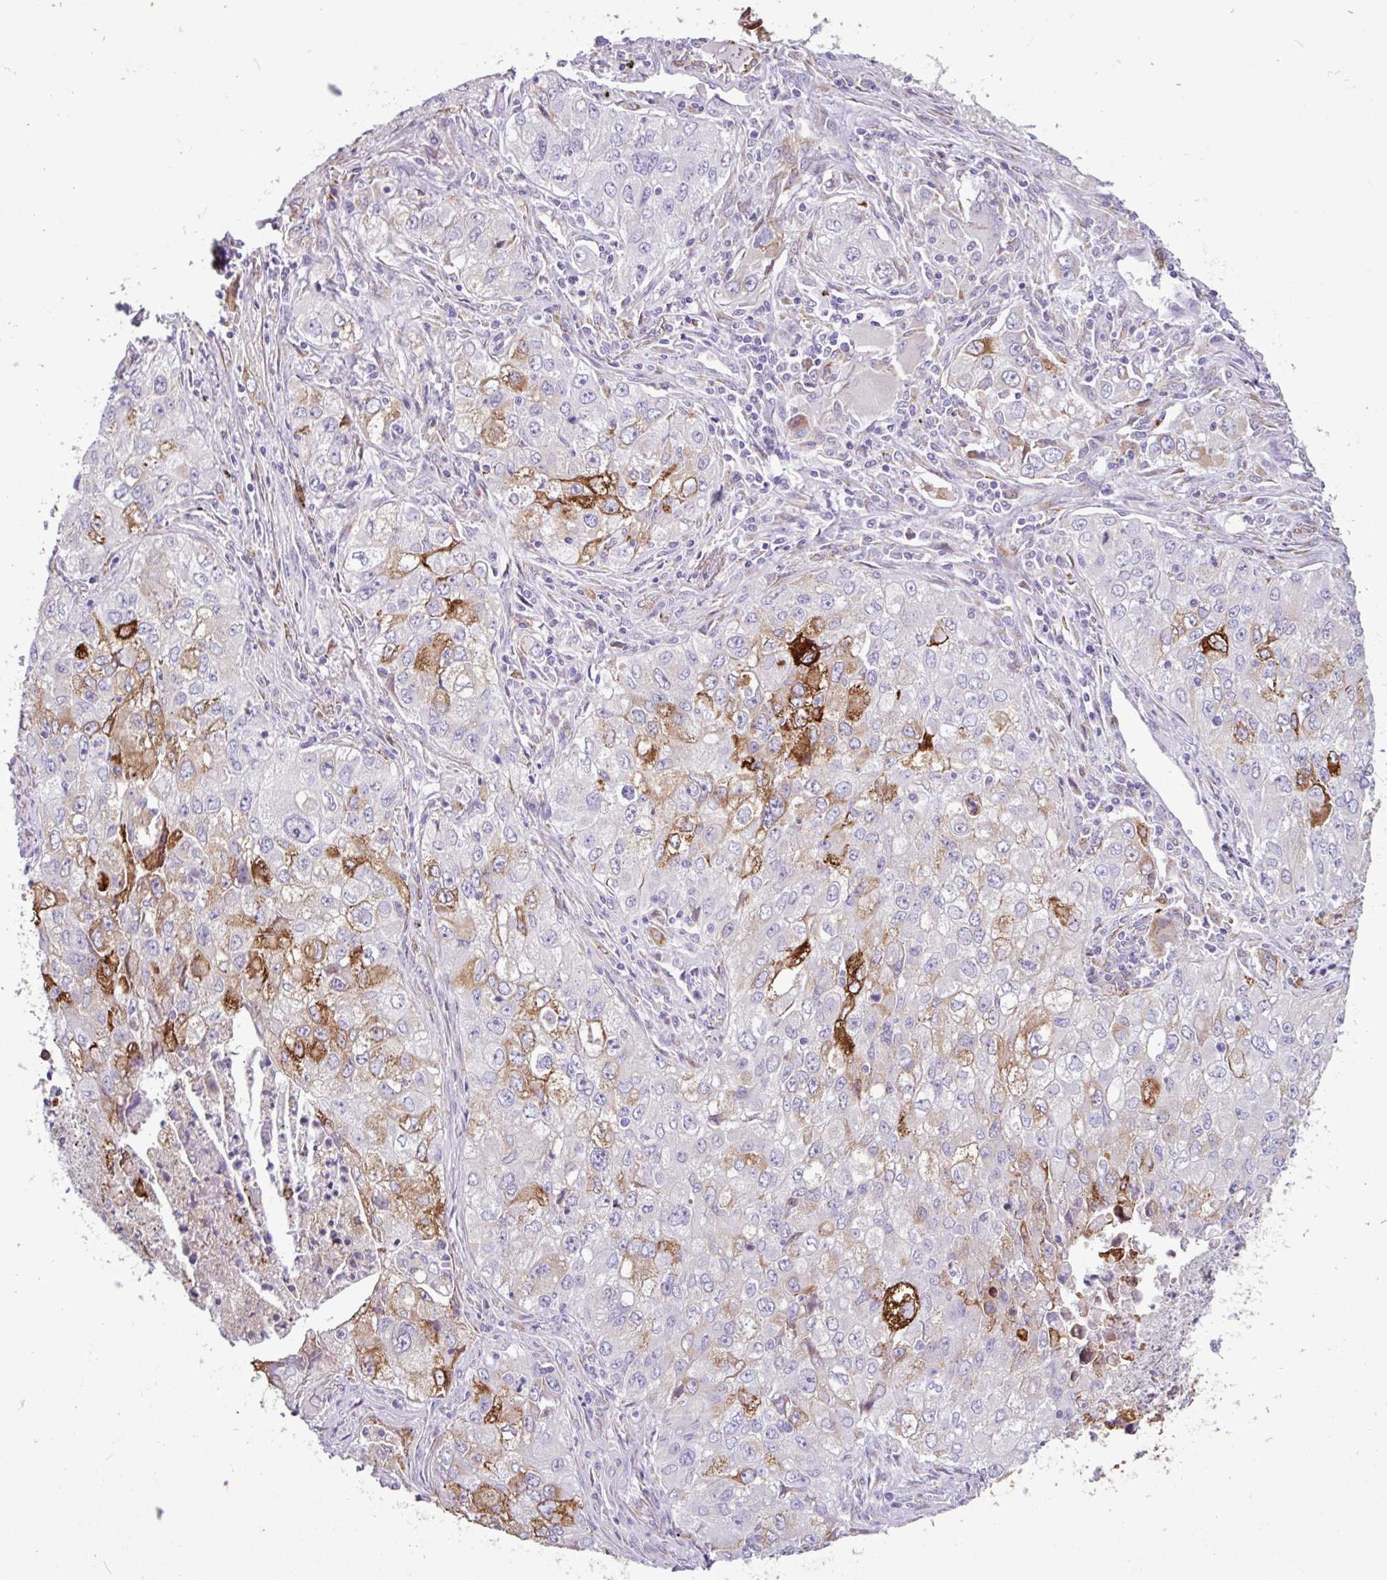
{"staining": {"intensity": "strong", "quantity": "<25%", "location": "cytoplasmic/membranous"}, "tissue": "lung cancer", "cell_type": "Tumor cells", "image_type": "cancer", "snomed": [{"axis": "morphology", "description": "Adenocarcinoma, NOS"}, {"axis": "morphology", "description": "Adenocarcinoma, metastatic, NOS"}, {"axis": "topography", "description": "Lymph node"}, {"axis": "topography", "description": "Lung"}], "caption": "This photomicrograph displays immunohistochemistry staining of lung metastatic adenocarcinoma, with medium strong cytoplasmic/membranous expression in approximately <25% of tumor cells.", "gene": "PPP1R35", "patient": {"sex": "female", "age": 42}}